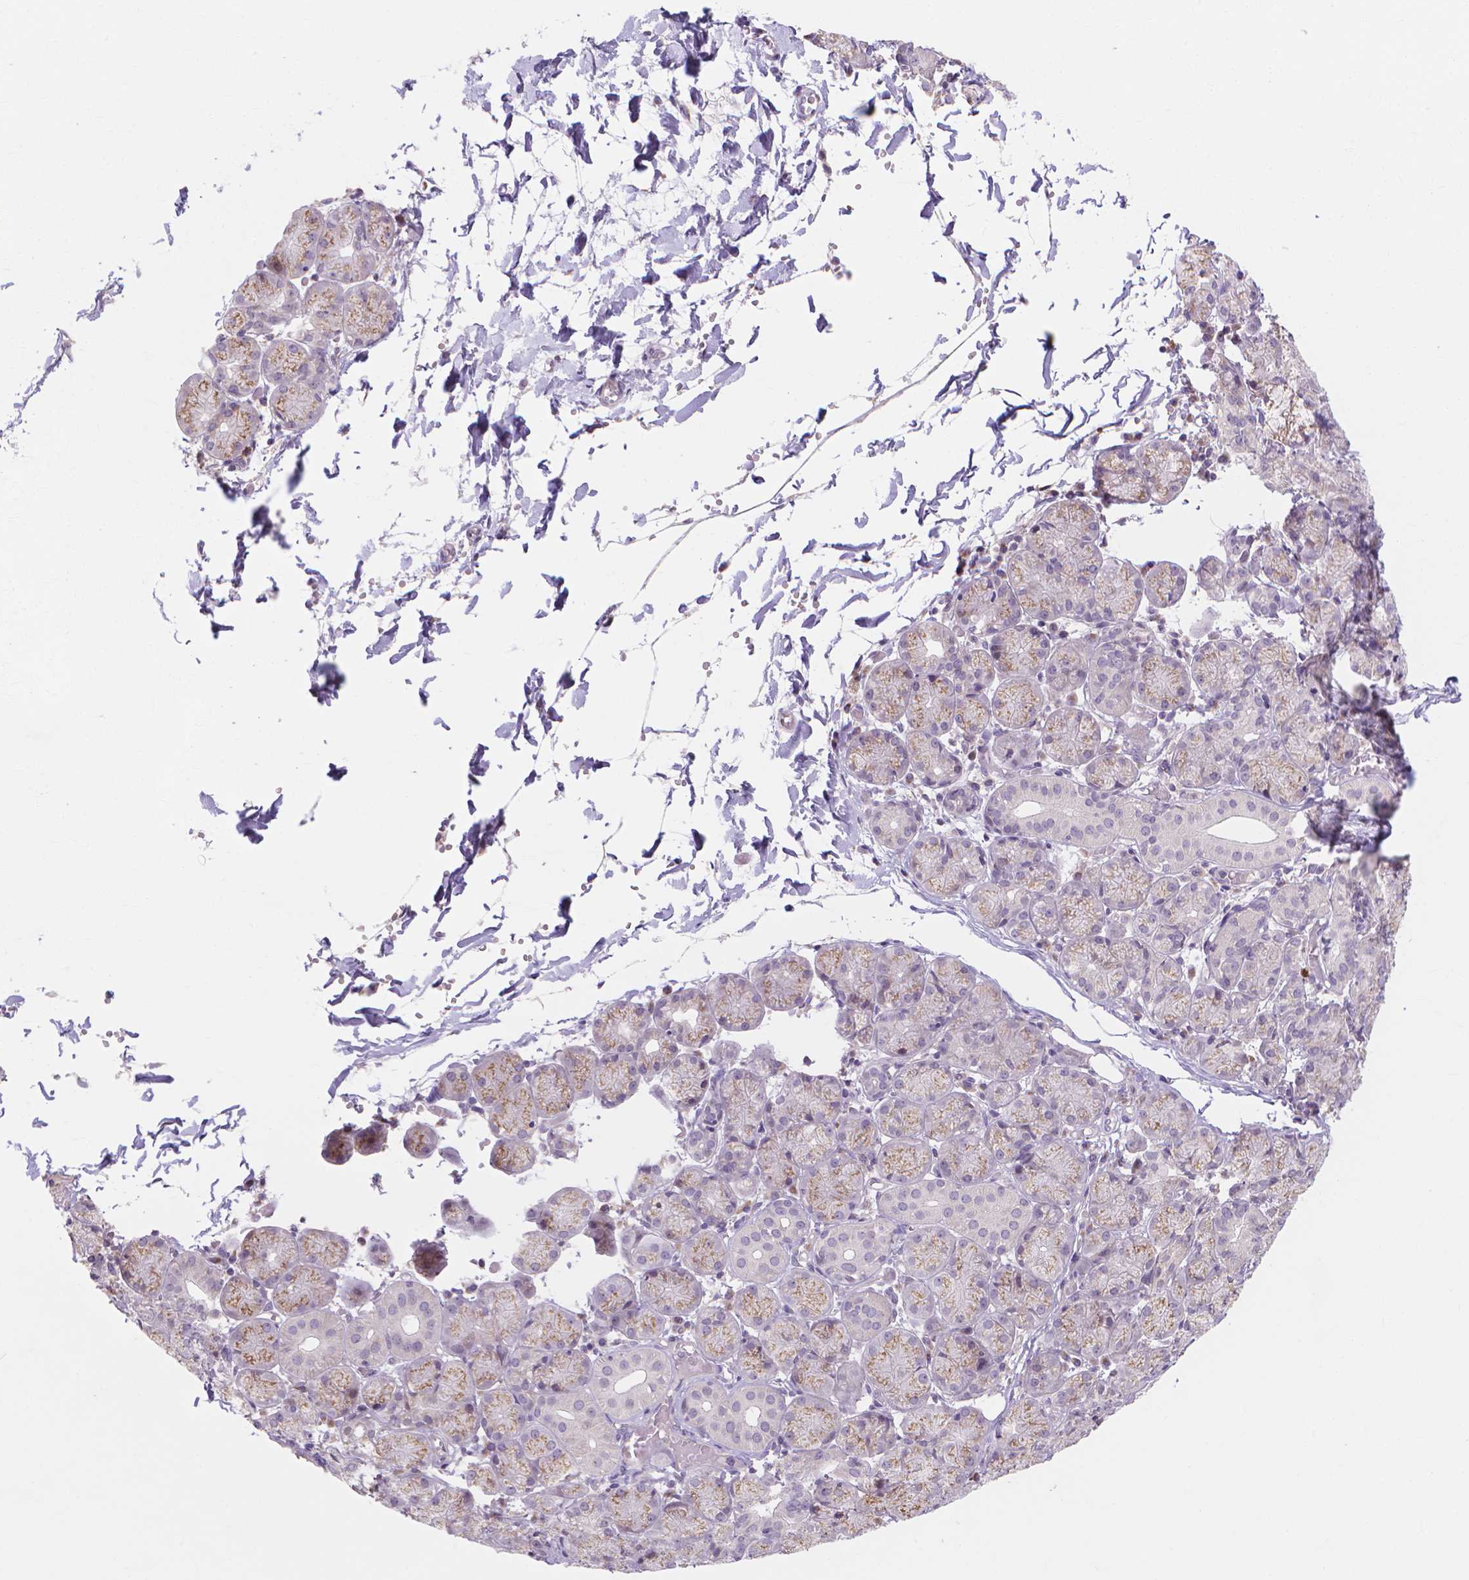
{"staining": {"intensity": "moderate", "quantity": "25%-75%", "location": "cytoplasmic/membranous"}, "tissue": "salivary gland", "cell_type": "Glandular cells", "image_type": "normal", "snomed": [{"axis": "morphology", "description": "Normal tissue, NOS"}, {"axis": "topography", "description": "Salivary gland"}, {"axis": "topography", "description": "Peripheral nerve tissue"}], "caption": "Glandular cells display medium levels of moderate cytoplasmic/membranous expression in approximately 25%-75% of cells in normal human salivary gland. (DAB (3,3'-diaminobenzidine) IHC with brightfield microscopy, high magnification).", "gene": "PRDM13", "patient": {"sex": "female", "age": 24}}